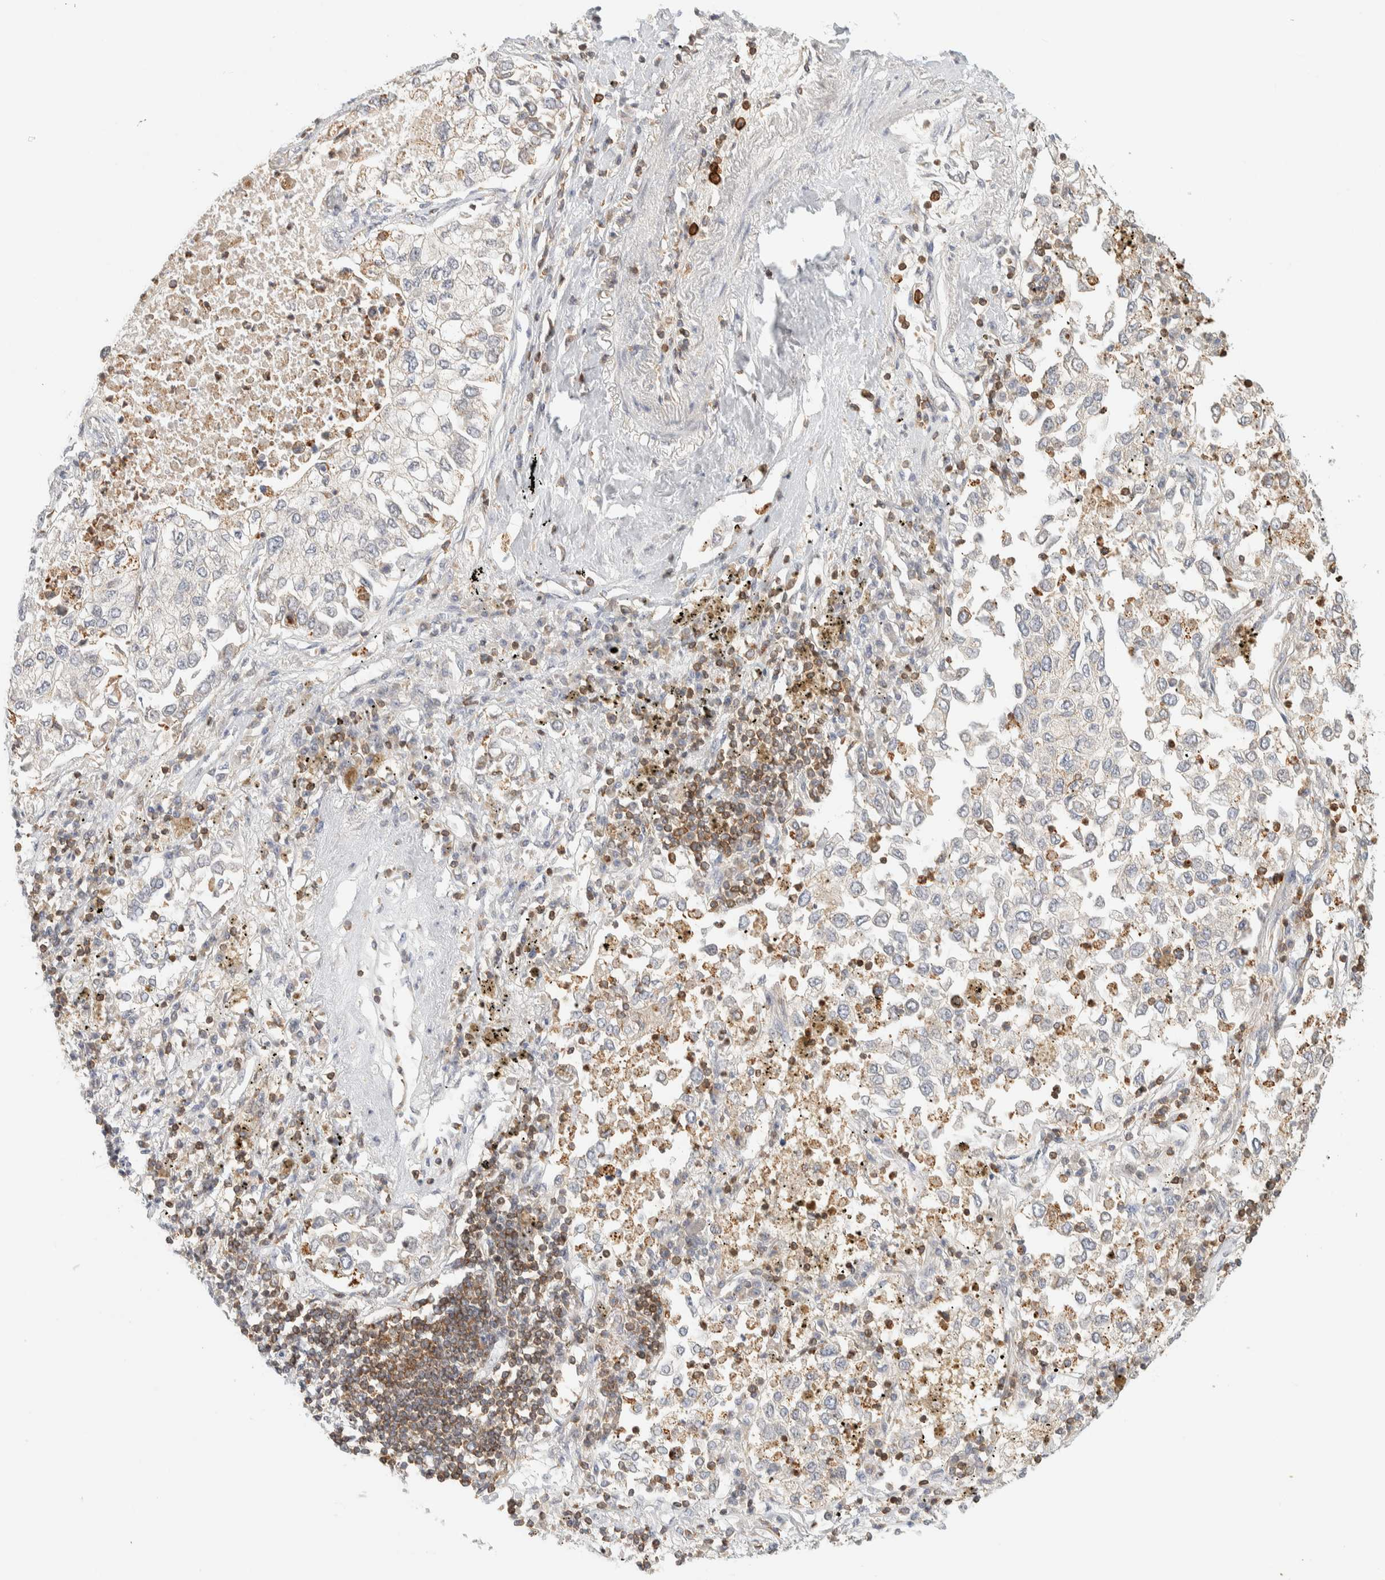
{"staining": {"intensity": "weak", "quantity": "<25%", "location": "cytoplasmic/membranous"}, "tissue": "lung cancer", "cell_type": "Tumor cells", "image_type": "cancer", "snomed": [{"axis": "morphology", "description": "Inflammation, NOS"}, {"axis": "morphology", "description": "Adenocarcinoma, NOS"}, {"axis": "topography", "description": "Lung"}], "caption": "This photomicrograph is of lung adenocarcinoma stained with immunohistochemistry (IHC) to label a protein in brown with the nuclei are counter-stained blue. There is no positivity in tumor cells. (IHC, brightfield microscopy, high magnification).", "gene": "RUNDC1", "patient": {"sex": "male", "age": 63}}